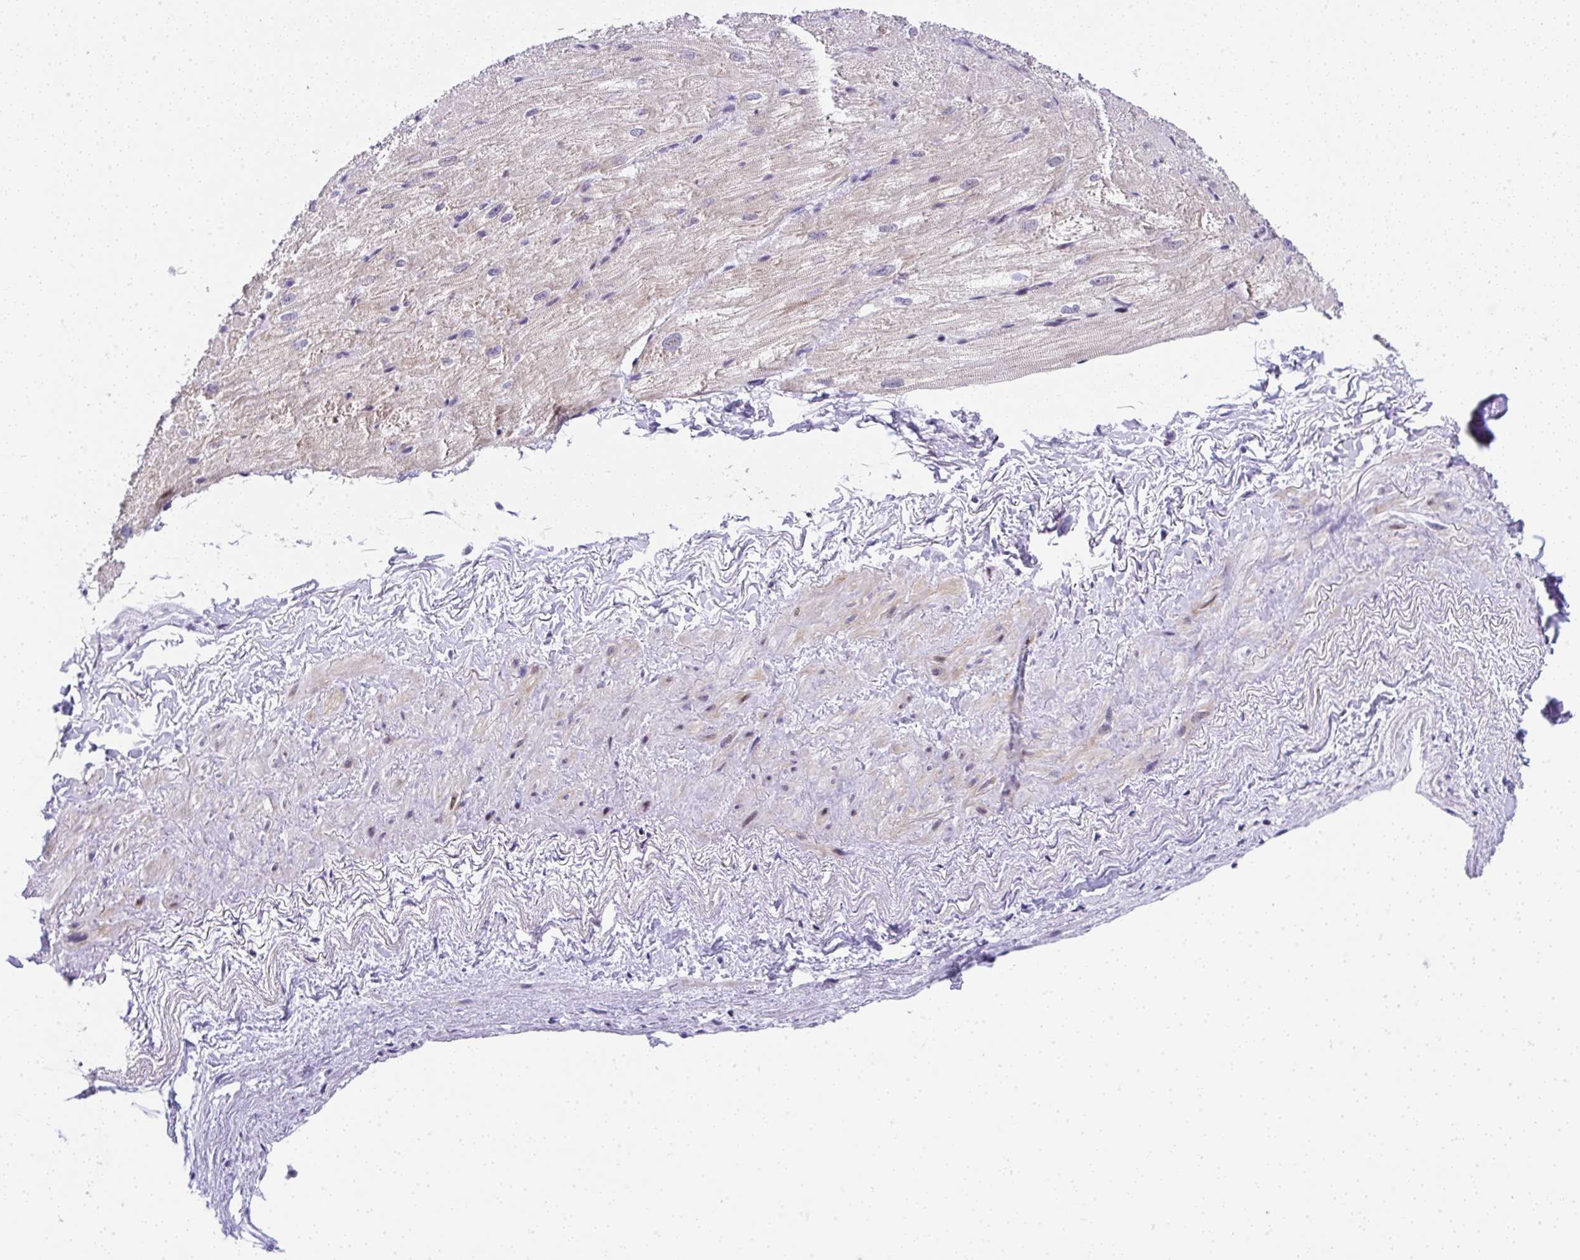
{"staining": {"intensity": "weak", "quantity": "25%-75%", "location": "cytoplasmic/membranous"}, "tissue": "heart muscle", "cell_type": "Cardiomyocytes", "image_type": "normal", "snomed": [{"axis": "morphology", "description": "Normal tissue, NOS"}, {"axis": "topography", "description": "Heart"}], "caption": "This photomicrograph displays normal heart muscle stained with immunohistochemistry (IHC) to label a protein in brown. The cytoplasmic/membranous of cardiomyocytes show weak positivity for the protein. Nuclei are counter-stained blue.", "gene": "NR1D2", "patient": {"sex": "male", "age": 62}}